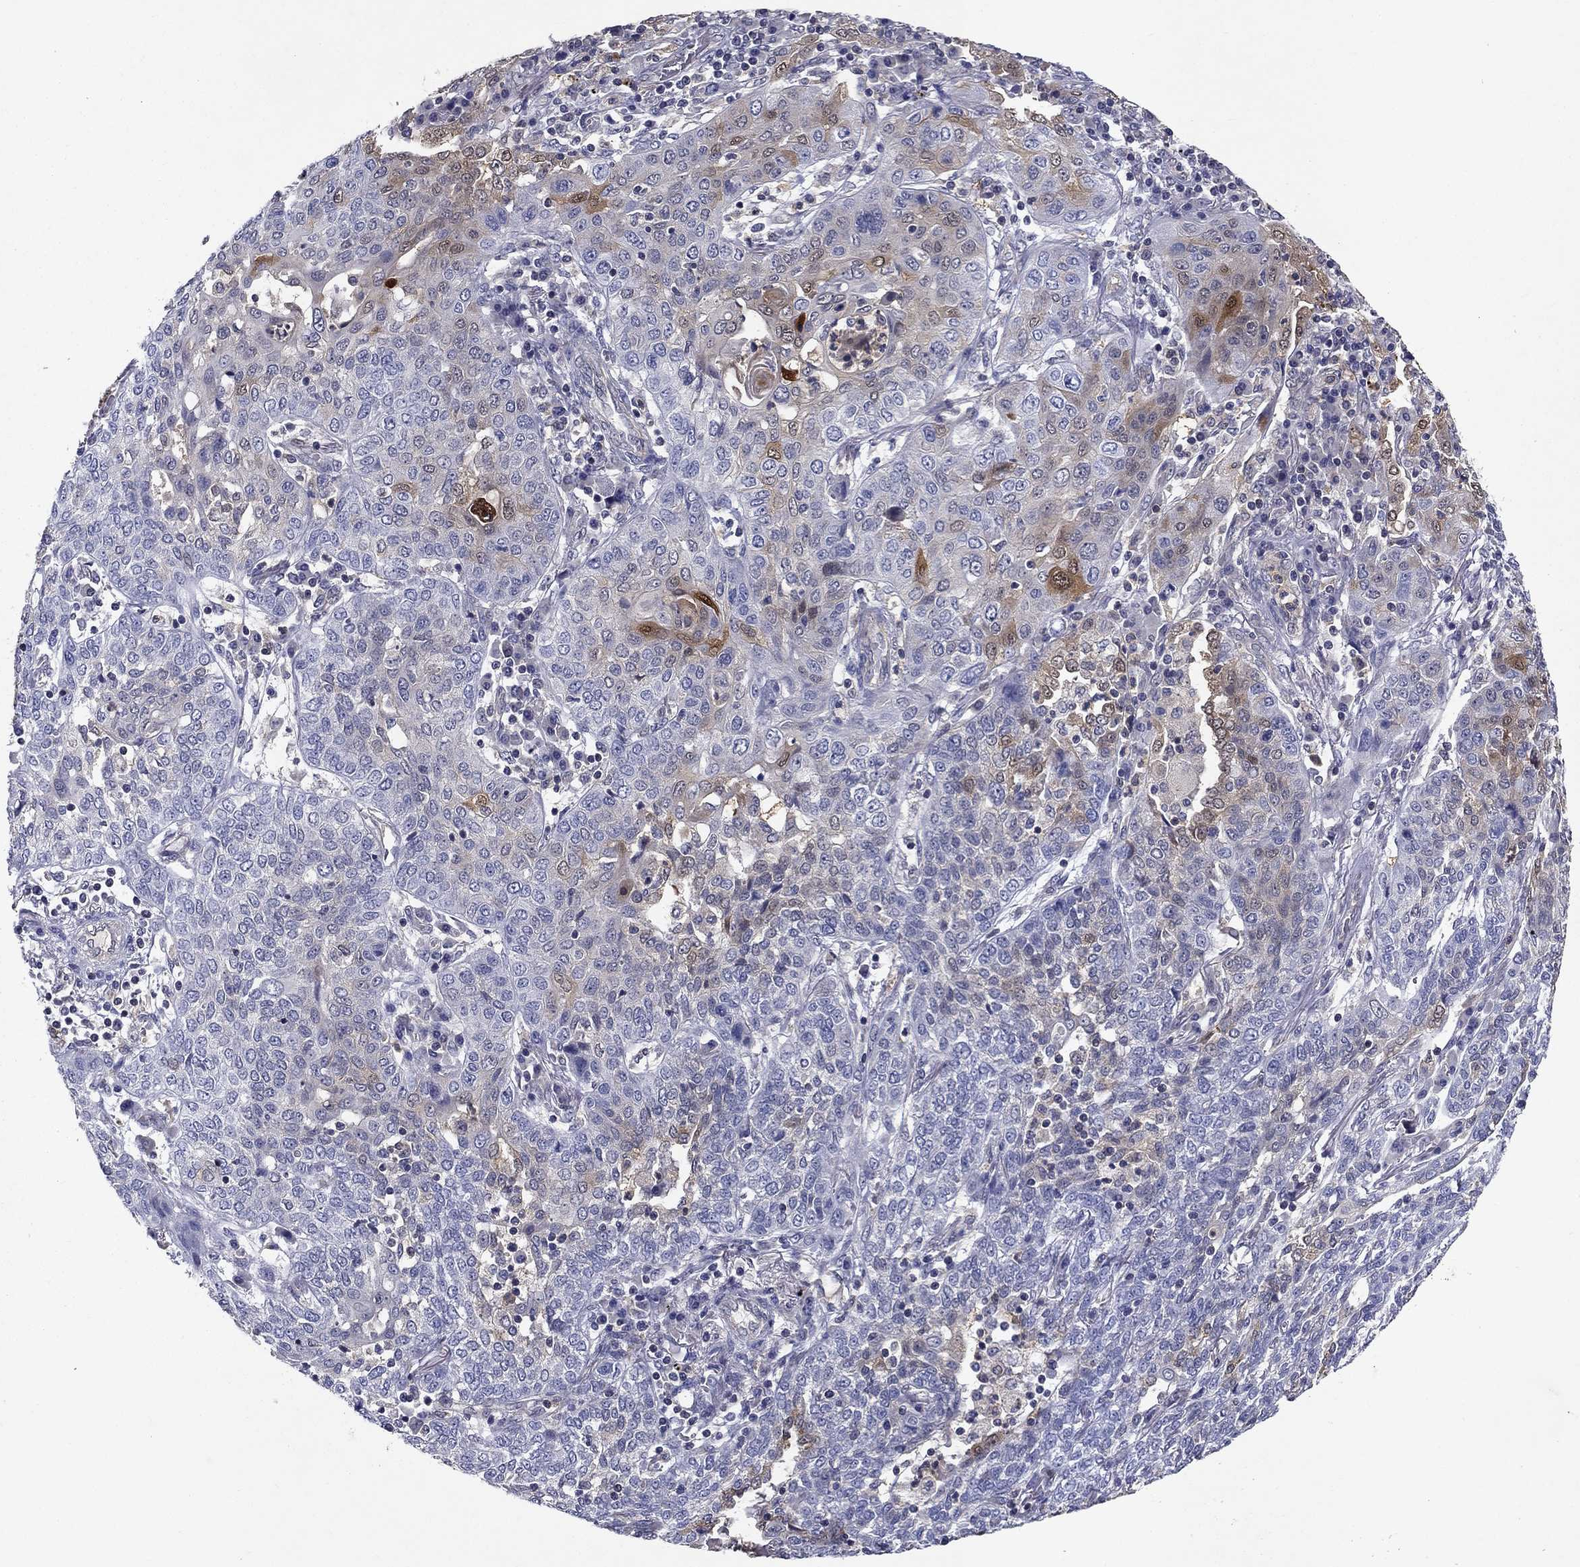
{"staining": {"intensity": "moderate", "quantity": "<25%", "location": "cytoplasmic/membranous"}, "tissue": "lung cancer", "cell_type": "Tumor cells", "image_type": "cancer", "snomed": [{"axis": "morphology", "description": "Squamous cell carcinoma, NOS"}, {"axis": "topography", "description": "Lung"}], "caption": "Immunohistochemistry (IHC) (DAB (3,3'-diaminobenzidine)) staining of human lung cancer (squamous cell carcinoma) shows moderate cytoplasmic/membranous protein expression in about <25% of tumor cells.", "gene": "GLTP", "patient": {"sex": "female", "age": 70}}